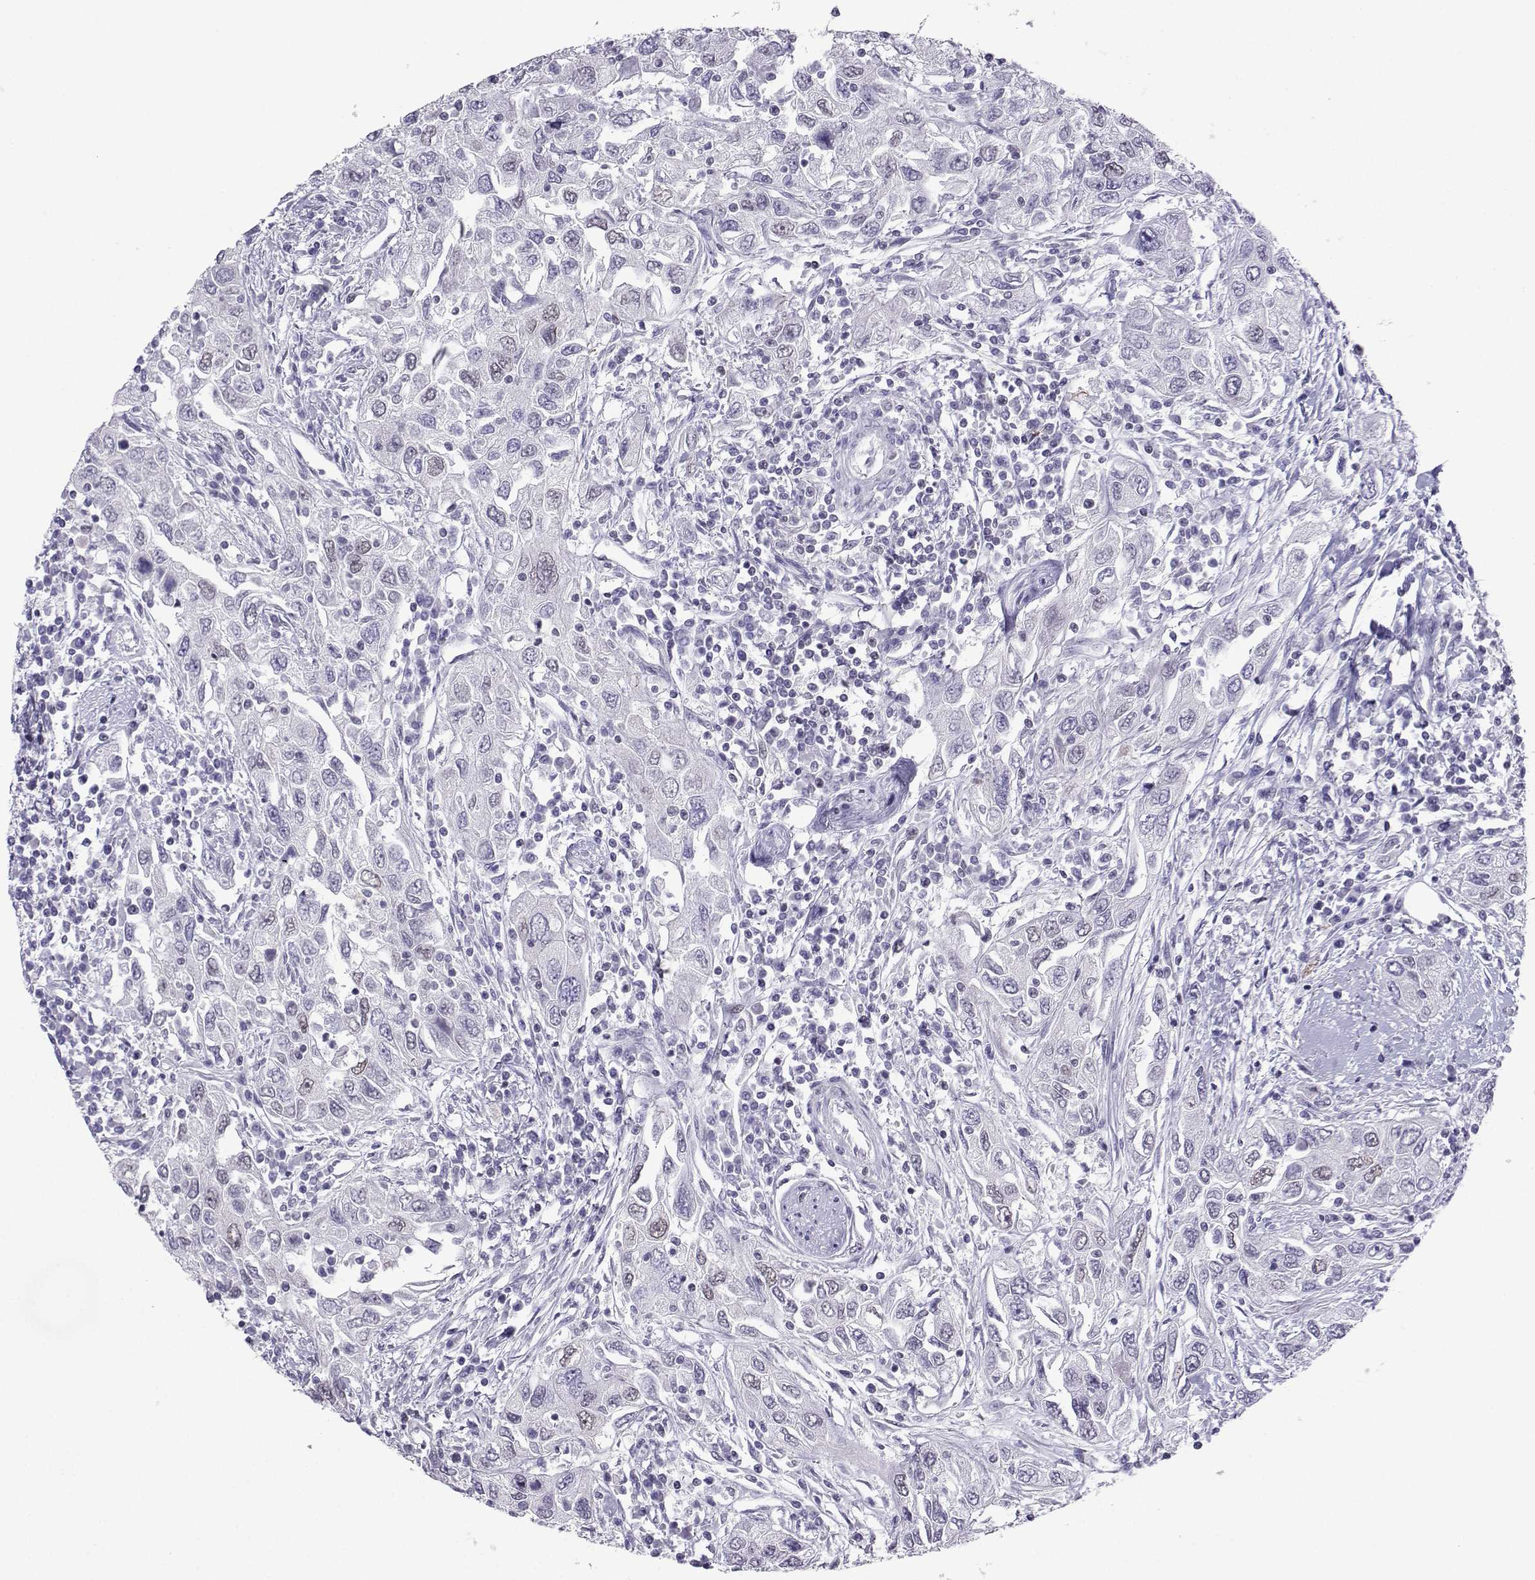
{"staining": {"intensity": "negative", "quantity": "none", "location": "none"}, "tissue": "urothelial cancer", "cell_type": "Tumor cells", "image_type": "cancer", "snomed": [{"axis": "morphology", "description": "Urothelial carcinoma, High grade"}, {"axis": "topography", "description": "Urinary bladder"}], "caption": "An image of human urothelial carcinoma (high-grade) is negative for staining in tumor cells. (DAB immunohistochemistry, high magnification).", "gene": "LORICRIN", "patient": {"sex": "male", "age": 76}}